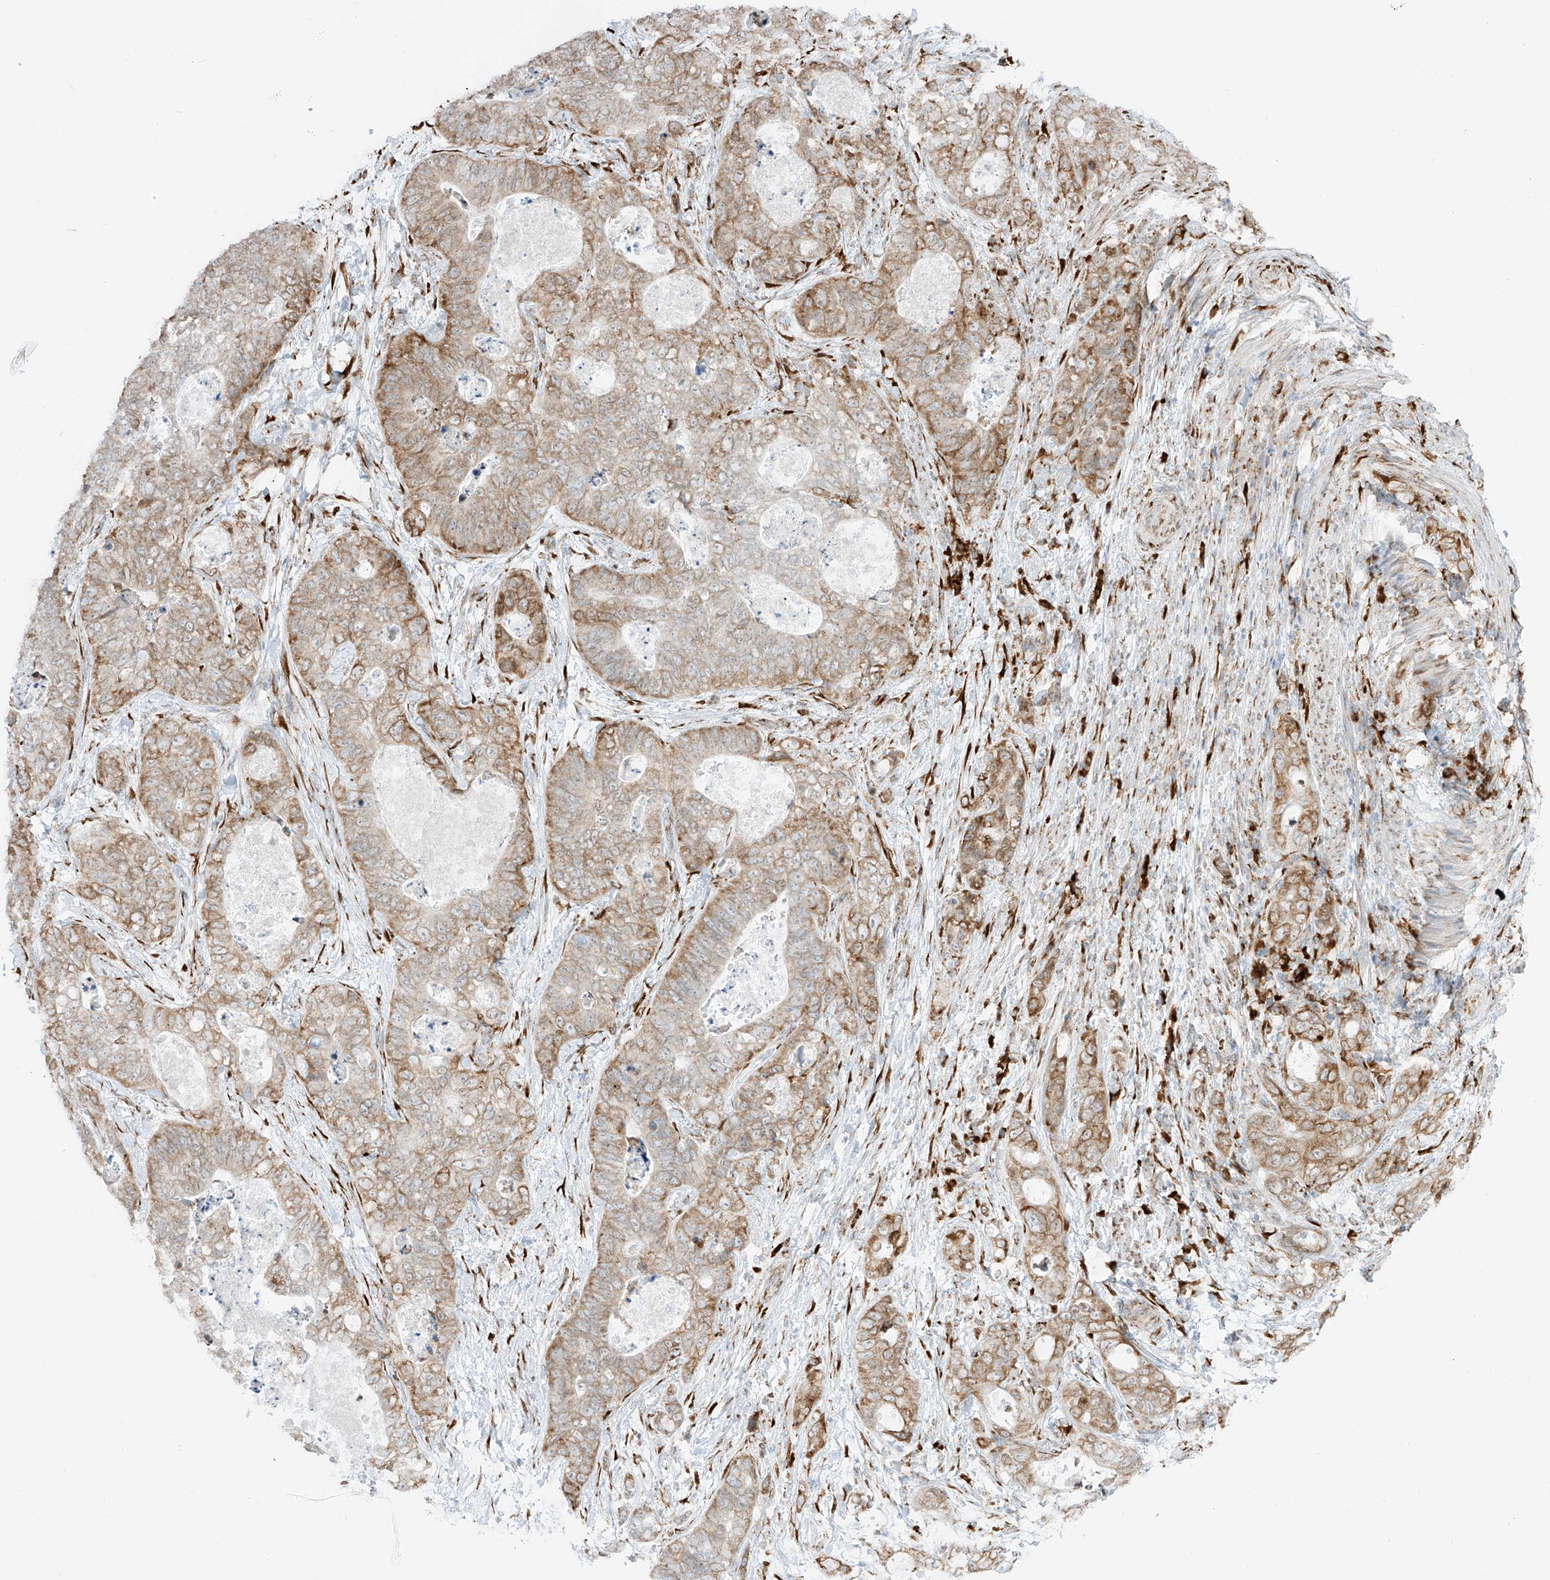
{"staining": {"intensity": "moderate", "quantity": ">75%", "location": "cytoplasmic/membranous"}, "tissue": "stomach cancer", "cell_type": "Tumor cells", "image_type": "cancer", "snomed": [{"axis": "morphology", "description": "Adenocarcinoma, NOS"}, {"axis": "topography", "description": "Stomach"}], "caption": "Protein expression analysis of human adenocarcinoma (stomach) reveals moderate cytoplasmic/membranous expression in about >75% of tumor cells.", "gene": "LRRC59", "patient": {"sex": "female", "age": 89}}